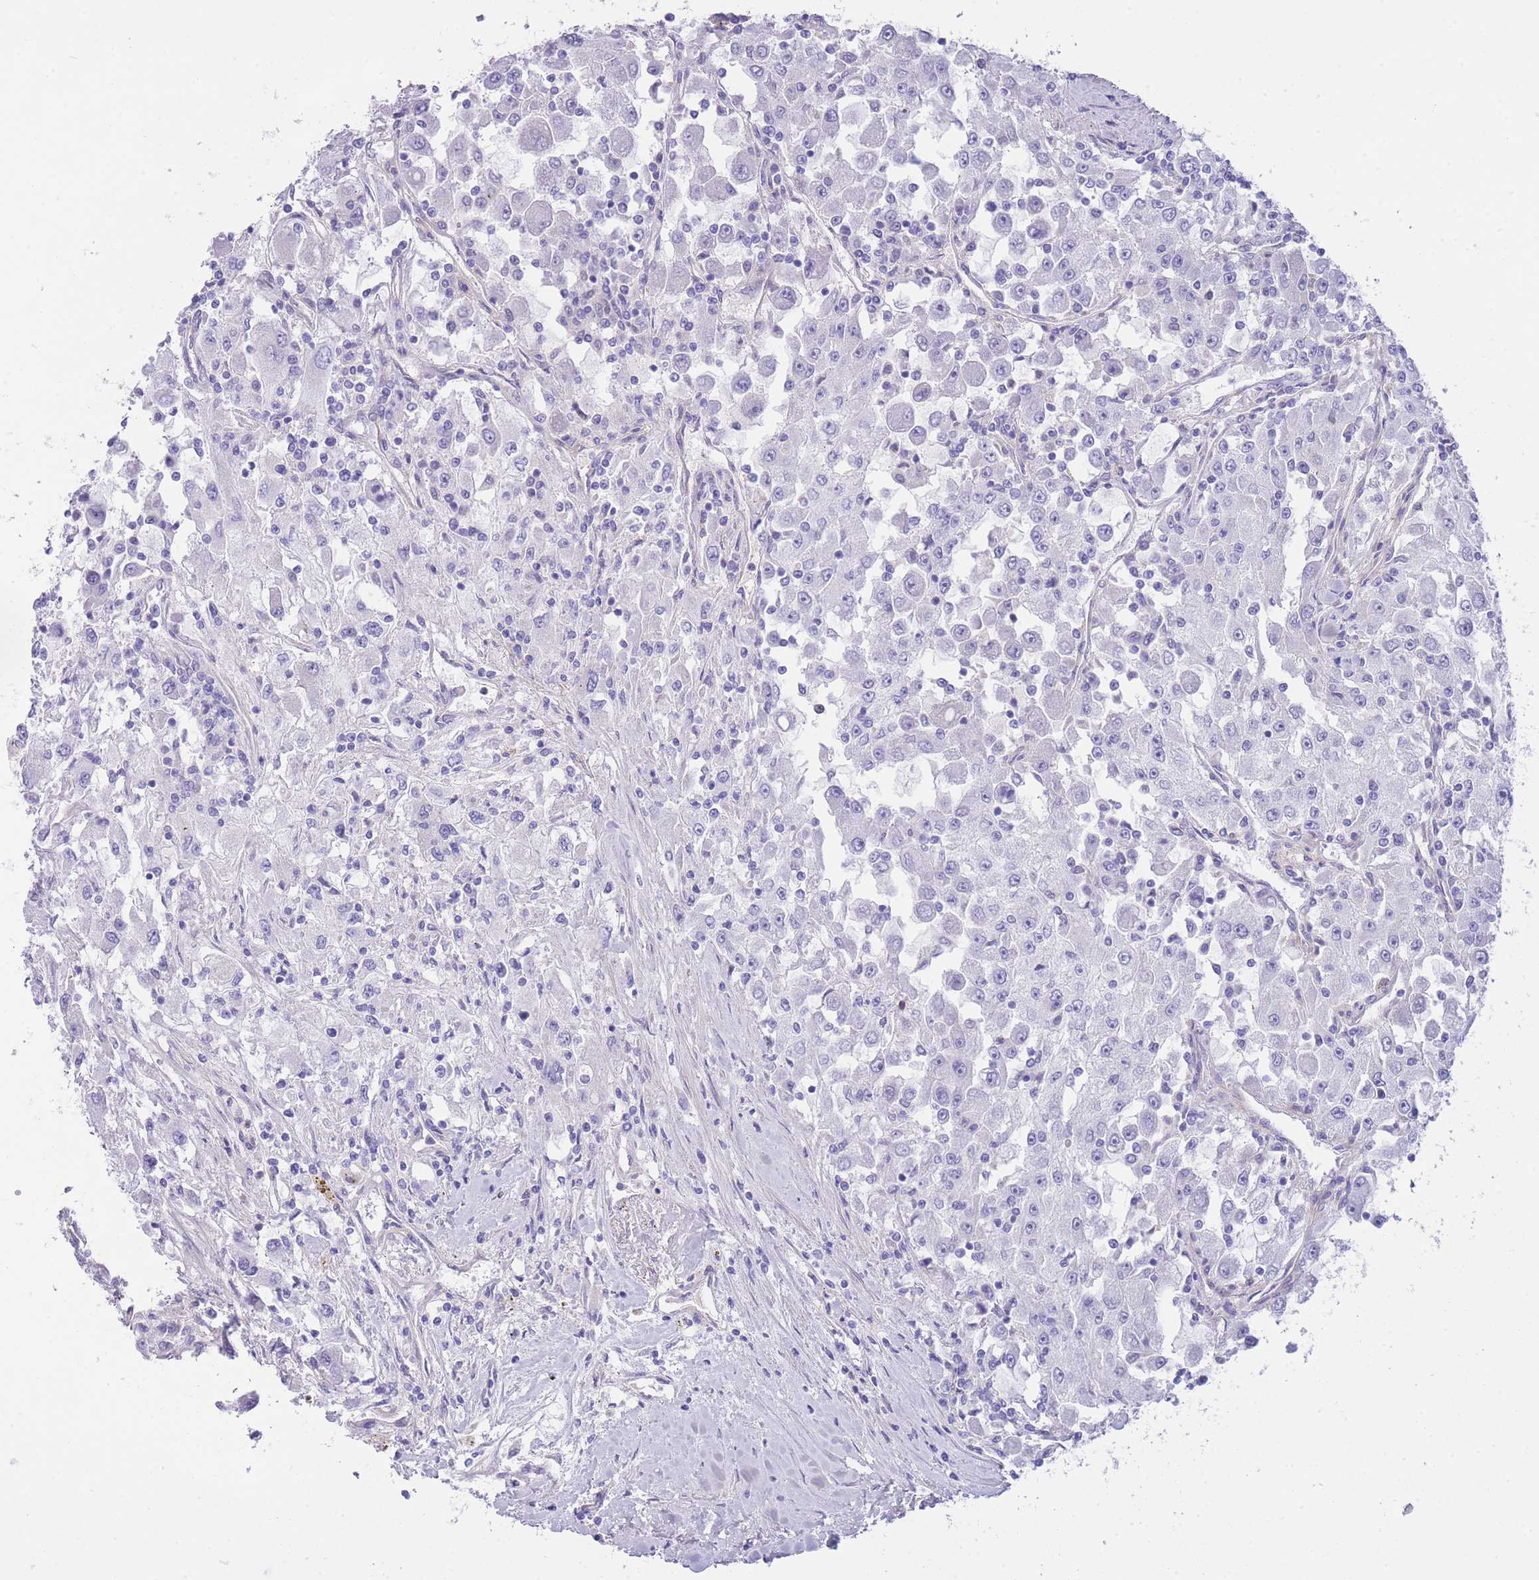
{"staining": {"intensity": "negative", "quantity": "none", "location": "none"}, "tissue": "renal cancer", "cell_type": "Tumor cells", "image_type": "cancer", "snomed": [{"axis": "morphology", "description": "Adenocarcinoma, NOS"}, {"axis": "topography", "description": "Kidney"}], "caption": "There is no significant expression in tumor cells of renal cancer.", "gene": "PLBD1", "patient": {"sex": "female", "age": 67}}